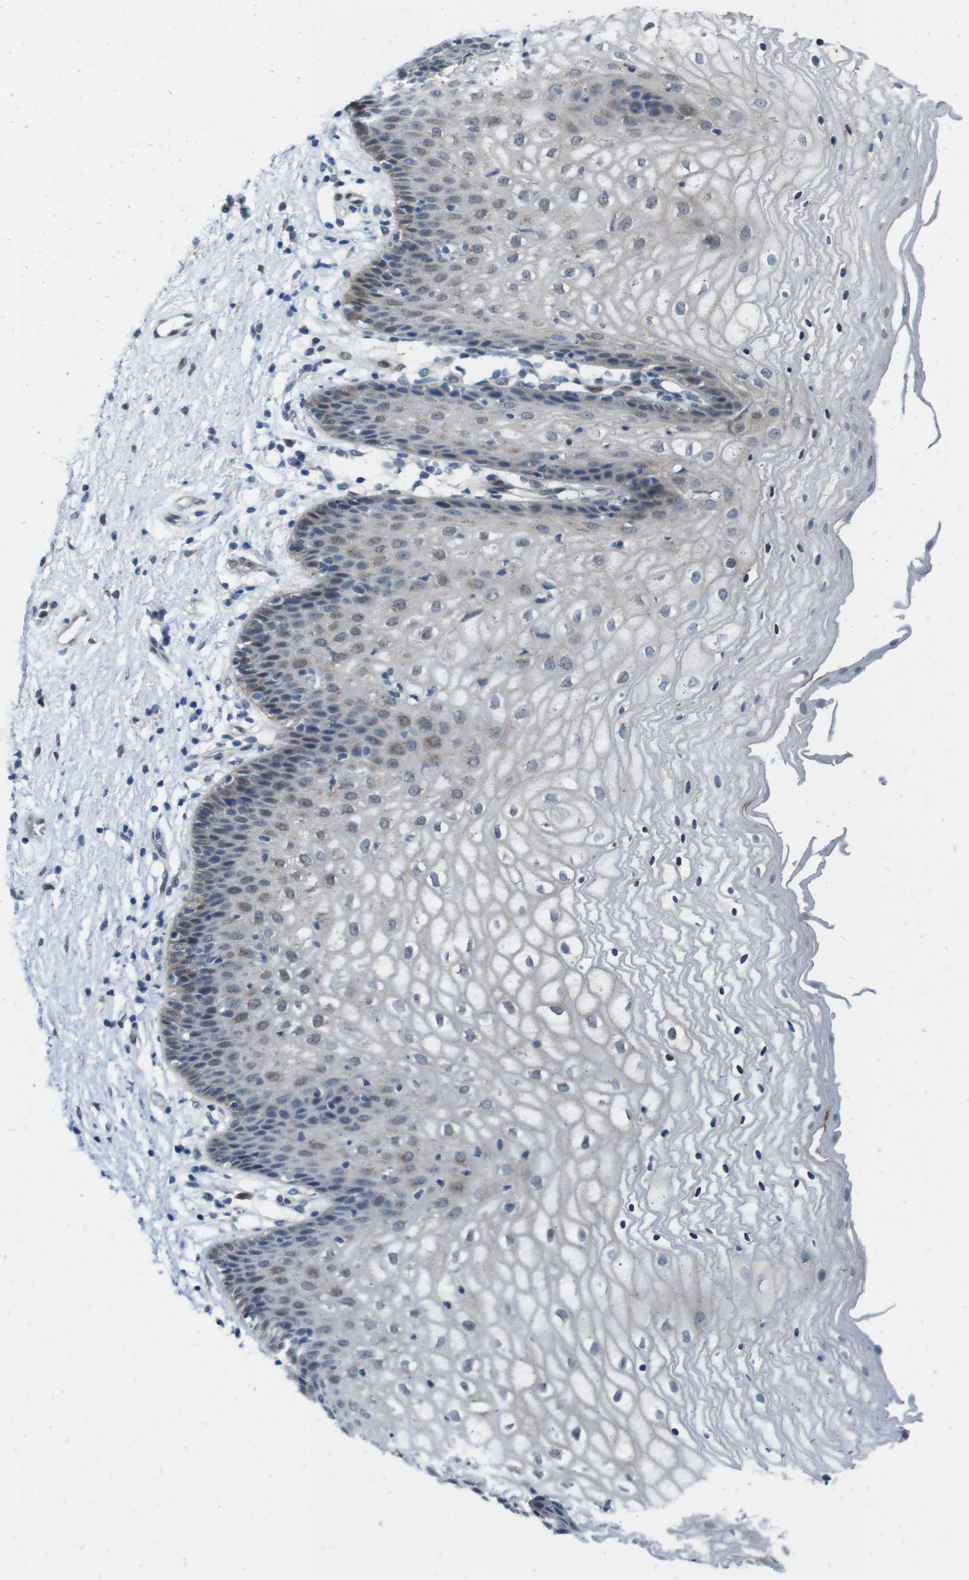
{"staining": {"intensity": "weak", "quantity": "<25%", "location": "nuclear"}, "tissue": "vagina", "cell_type": "Squamous epithelial cells", "image_type": "normal", "snomed": [{"axis": "morphology", "description": "Normal tissue, NOS"}, {"axis": "topography", "description": "Vagina"}], "caption": "Immunohistochemical staining of benign vagina reveals no significant positivity in squamous epithelial cells. Brightfield microscopy of IHC stained with DAB (3,3'-diaminobenzidine) (brown) and hematoxylin (blue), captured at high magnification.", "gene": "SKI", "patient": {"sex": "female", "age": 34}}